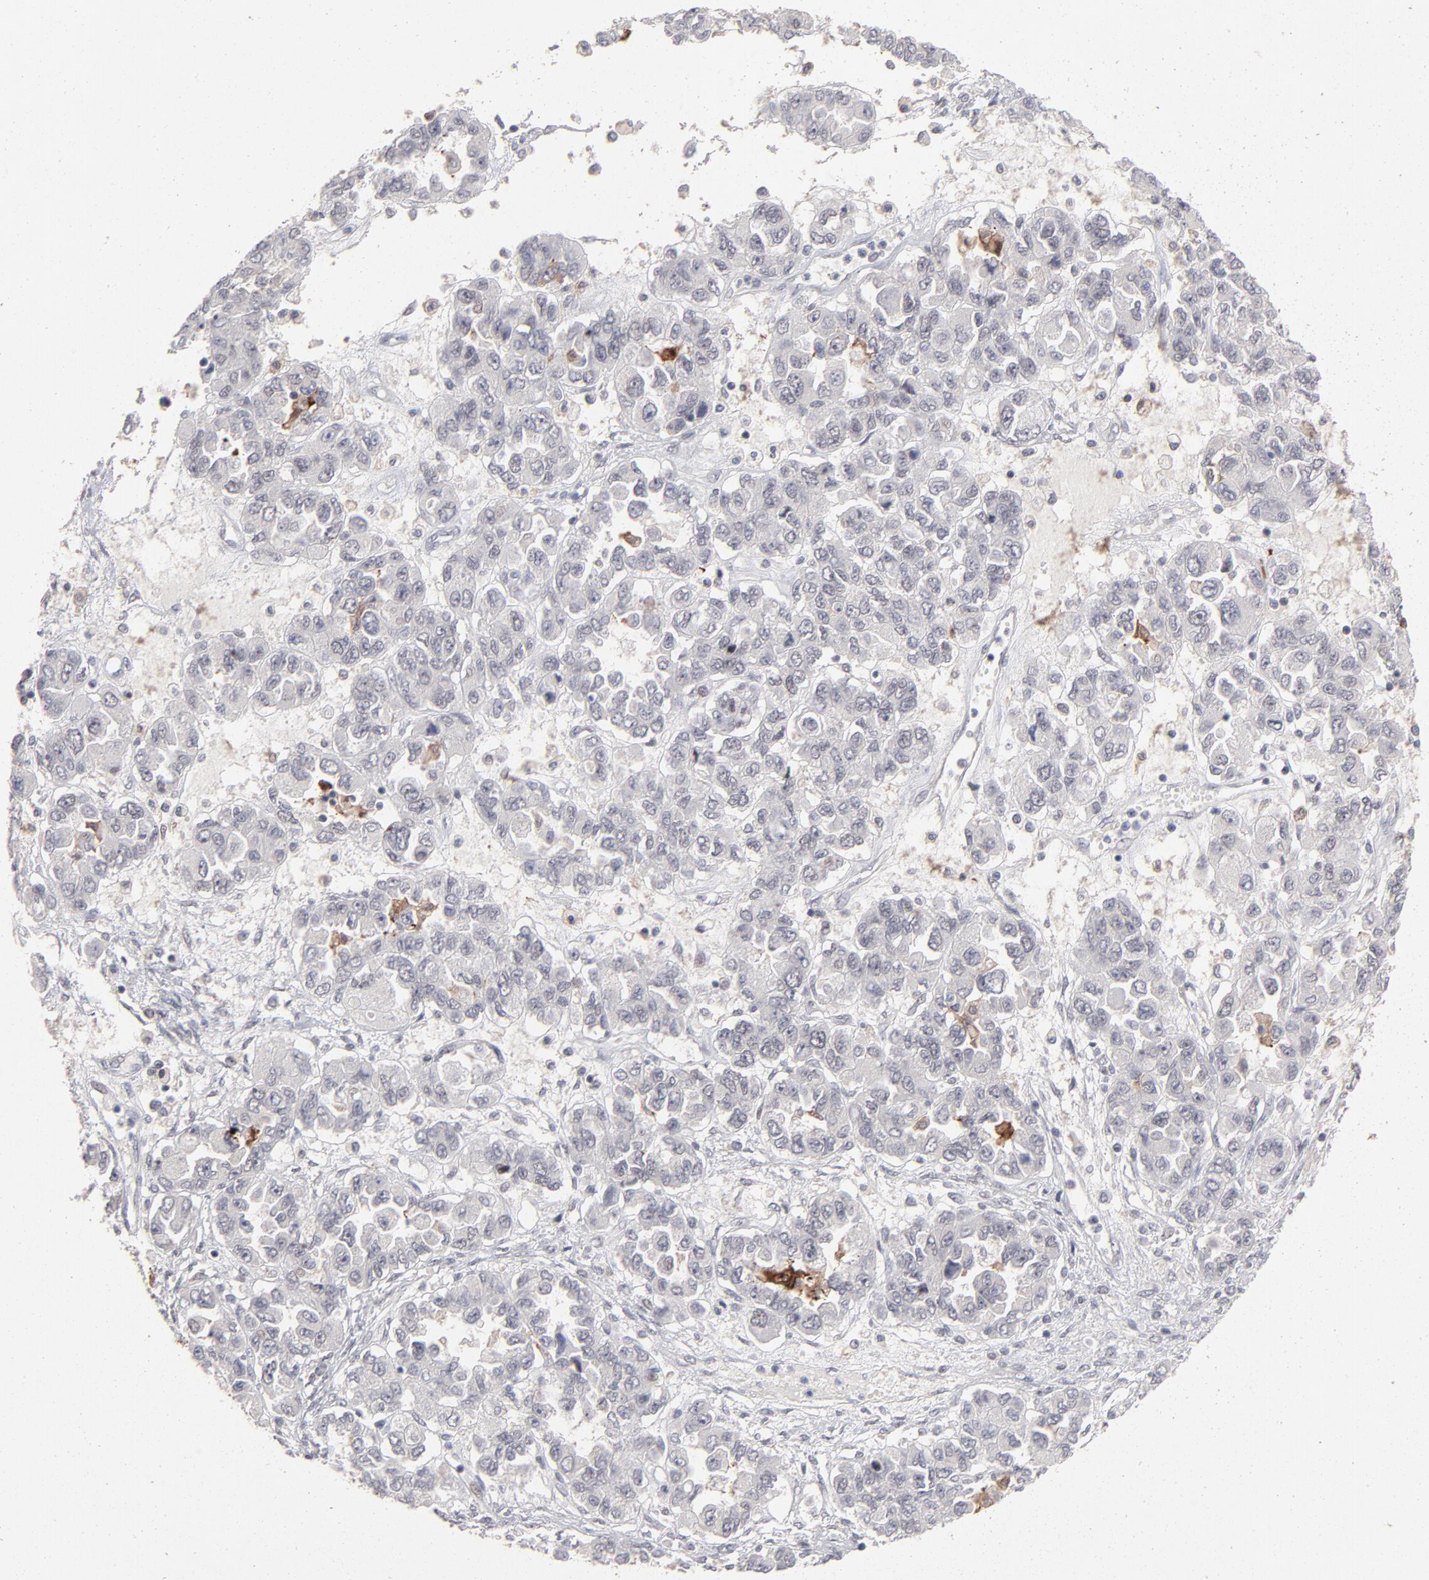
{"staining": {"intensity": "negative", "quantity": "none", "location": "none"}, "tissue": "ovarian cancer", "cell_type": "Tumor cells", "image_type": "cancer", "snomed": [{"axis": "morphology", "description": "Cystadenocarcinoma, serous, NOS"}, {"axis": "topography", "description": "Ovary"}], "caption": "High magnification brightfield microscopy of ovarian serous cystadenocarcinoma stained with DAB (brown) and counterstained with hematoxylin (blue): tumor cells show no significant expression.", "gene": "CCR2", "patient": {"sex": "female", "age": 84}}